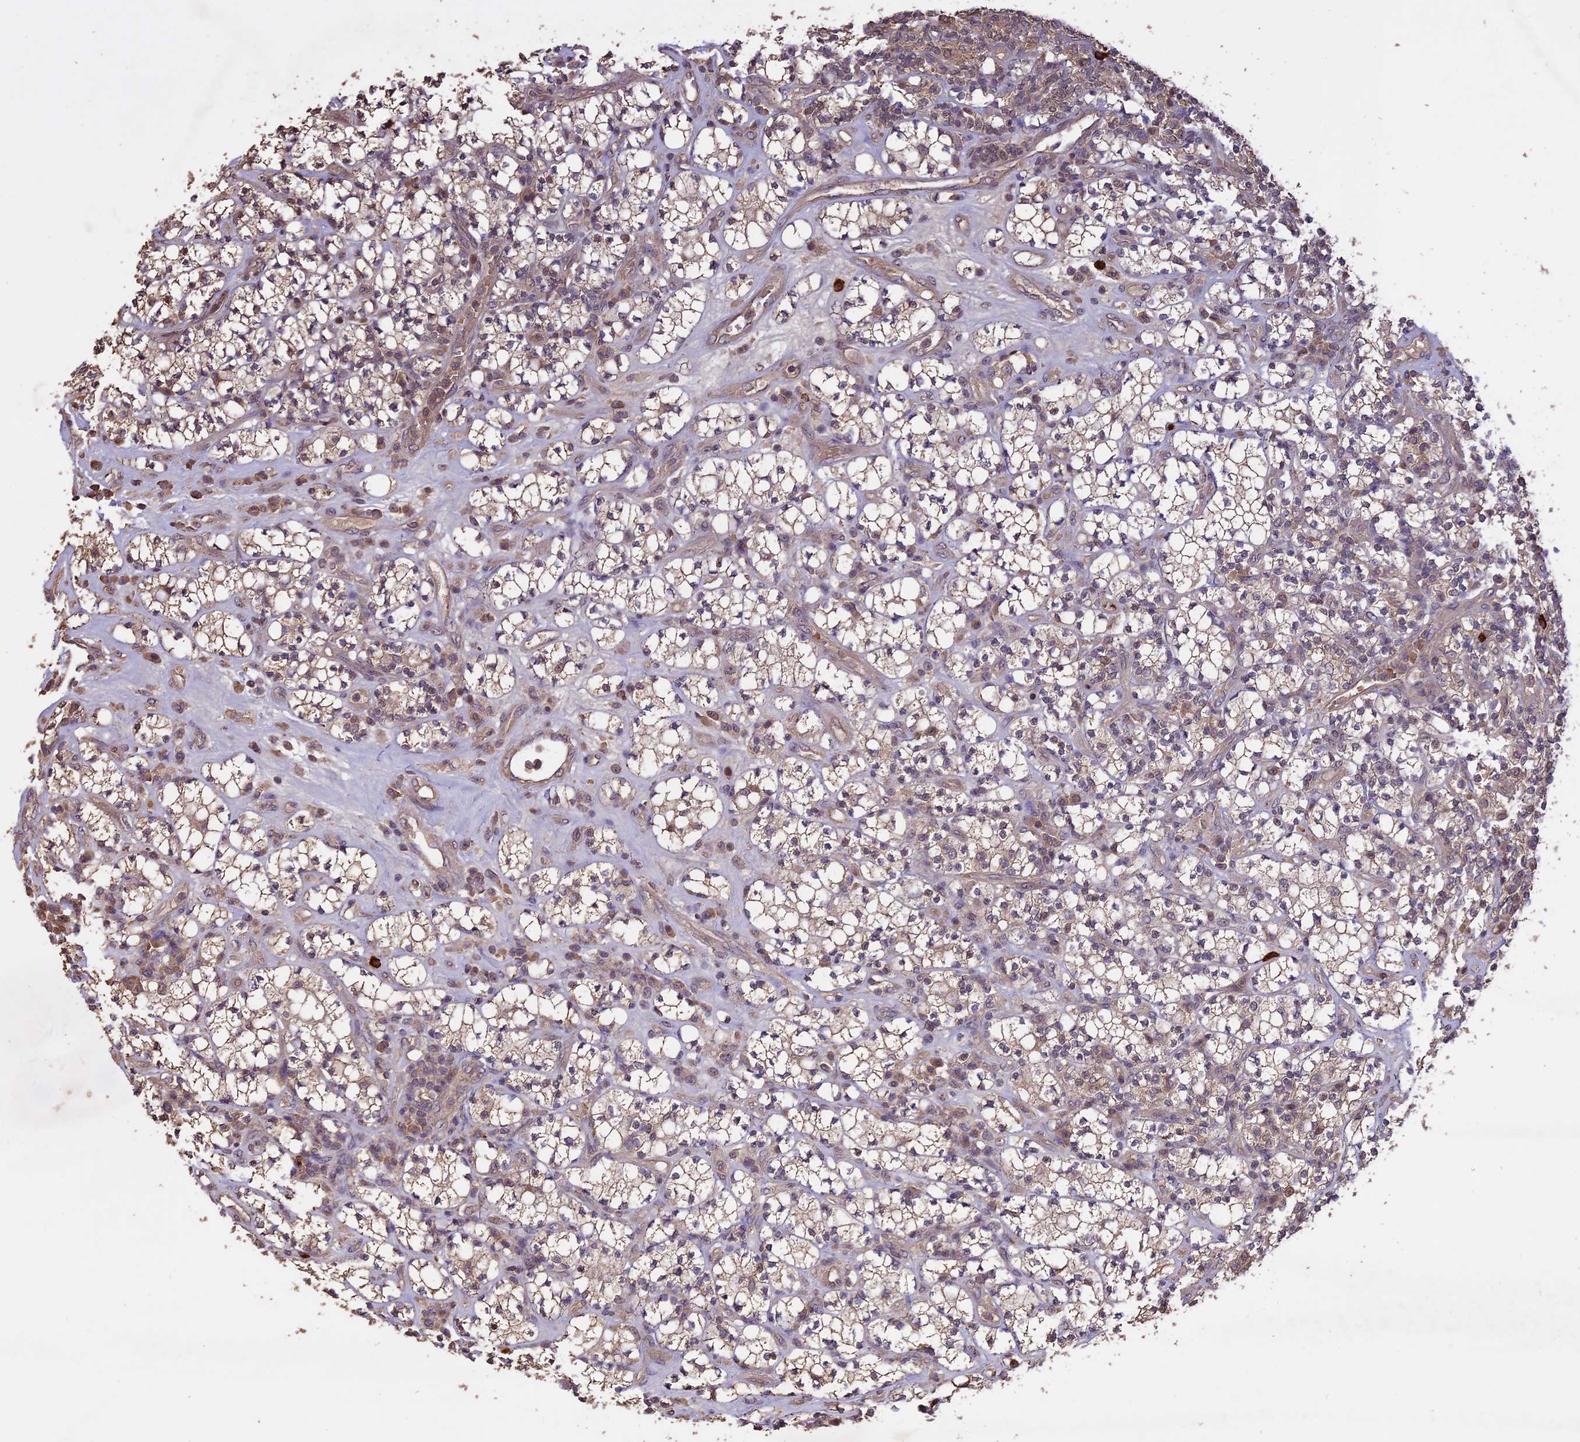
{"staining": {"intensity": "weak", "quantity": ">75%", "location": "cytoplasmic/membranous"}, "tissue": "renal cancer", "cell_type": "Tumor cells", "image_type": "cancer", "snomed": [{"axis": "morphology", "description": "Adenocarcinoma, NOS"}, {"axis": "topography", "description": "Kidney"}], "caption": "Immunohistochemistry of human renal cancer shows low levels of weak cytoplasmic/membranous expression in approximately >75% of tumor cells.", "gene": "TIGD7", "patient": {"sex": "male", "age": 77}}